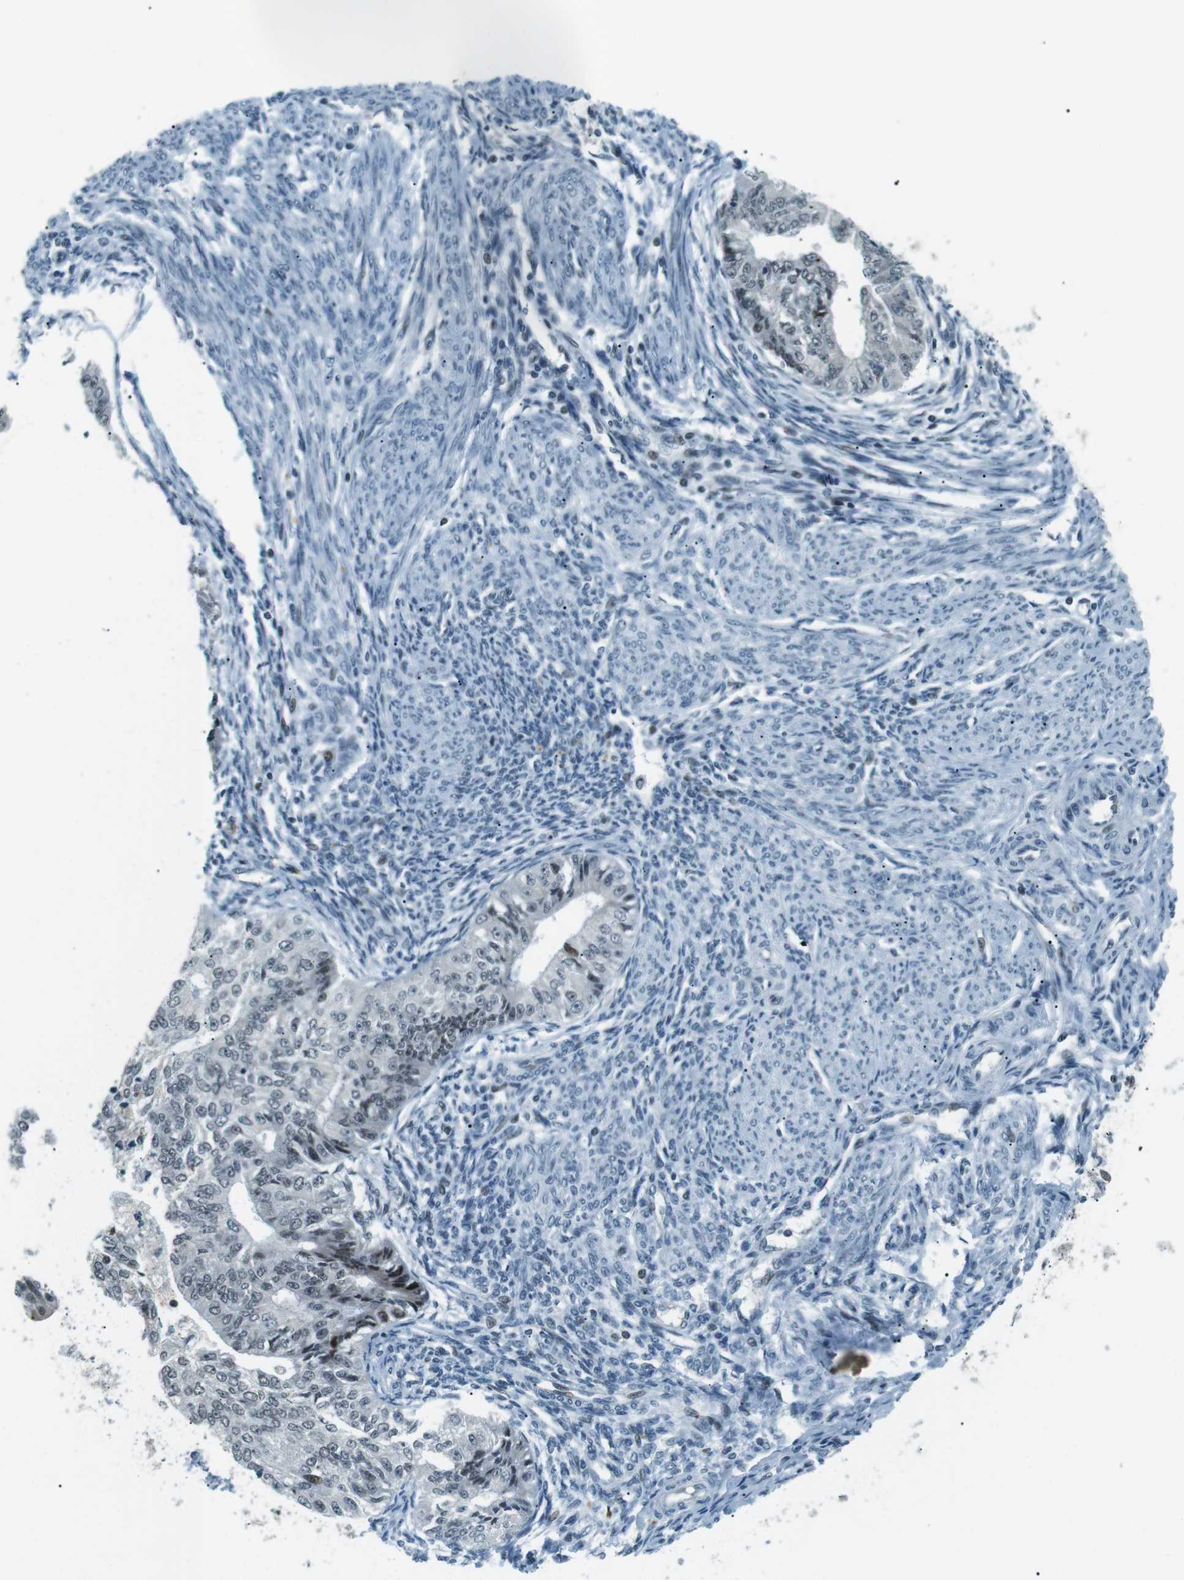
{"staining": {"intensity": "negative", "quantity": "none", "location": "none"}, "tissue": "endometrial cancer", "cell_type": "Tumor cells", "image_type": "cancer", "snomed": [{"axis": "morphology", "description": "Adenocarcinoma, NOS"}, {"axis": "topography", "description": "Endometrium"}], "caption": "There is no significant positivity in tumor cells of endometrial adenocarcinoma.", "gene": "PJA1", "patient": {"sex": "female", "age": 32}}